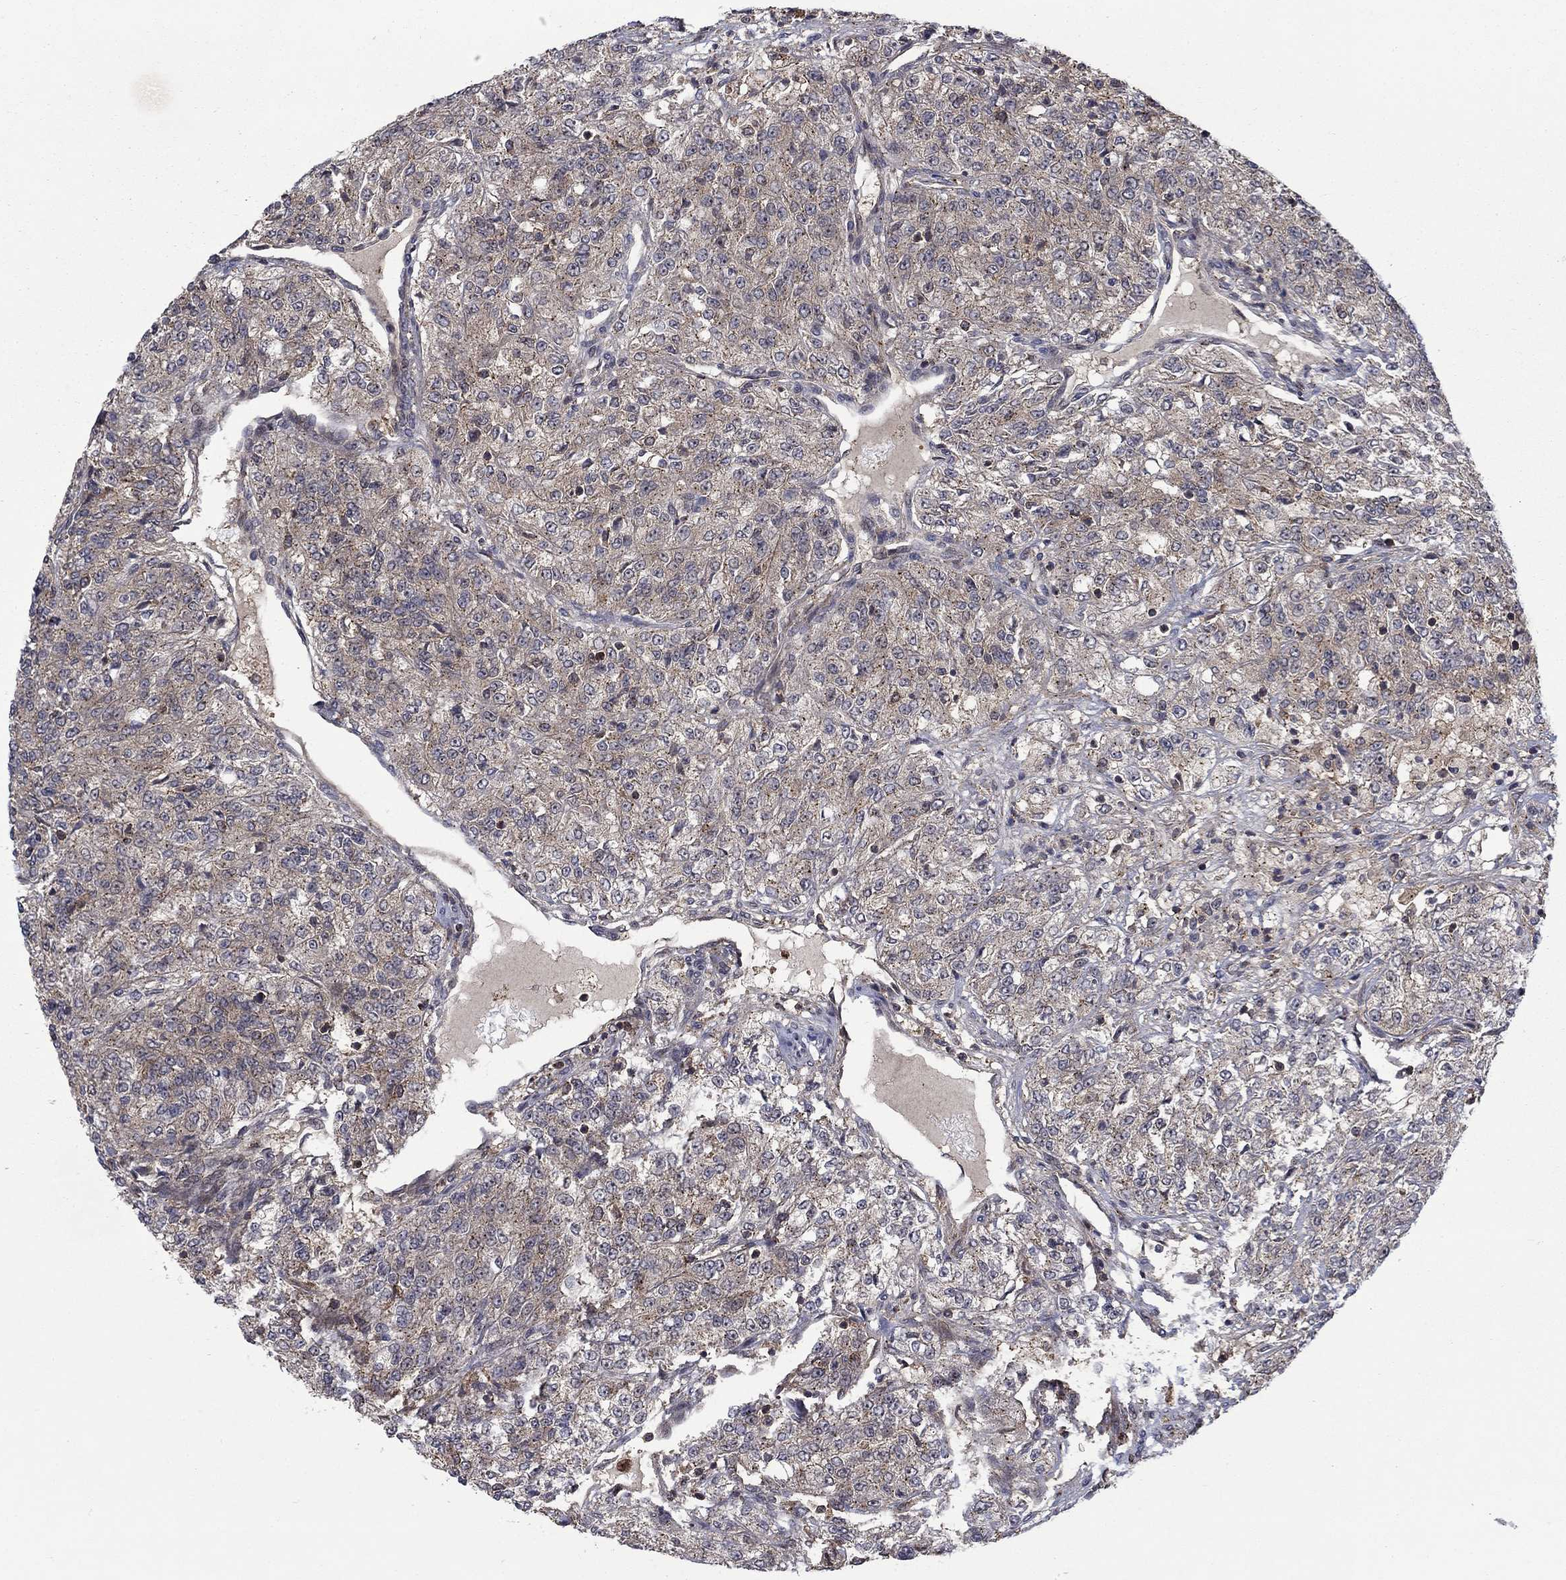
{"staining": {"intensity": "weak", "quantity": "25%-75%", "location": "cytoplasmic/membranous"}, "tissue": "renal cancer", "cell_type": "Tumor cells", "image_type": "cancer", "snomed": [{"axis": "morphology", "description": "Adenocarcinoma, NOS"}, {"axis": "topography", "description": "Kidney"}], "caption": "A photomicrograph of renal adenocarcinoma stained for a protein shows weak cytoplasmic/membranous brown staining in tumor cells.", "gene": "IFI35", "patient": {"sex": "female", "age": 63}}